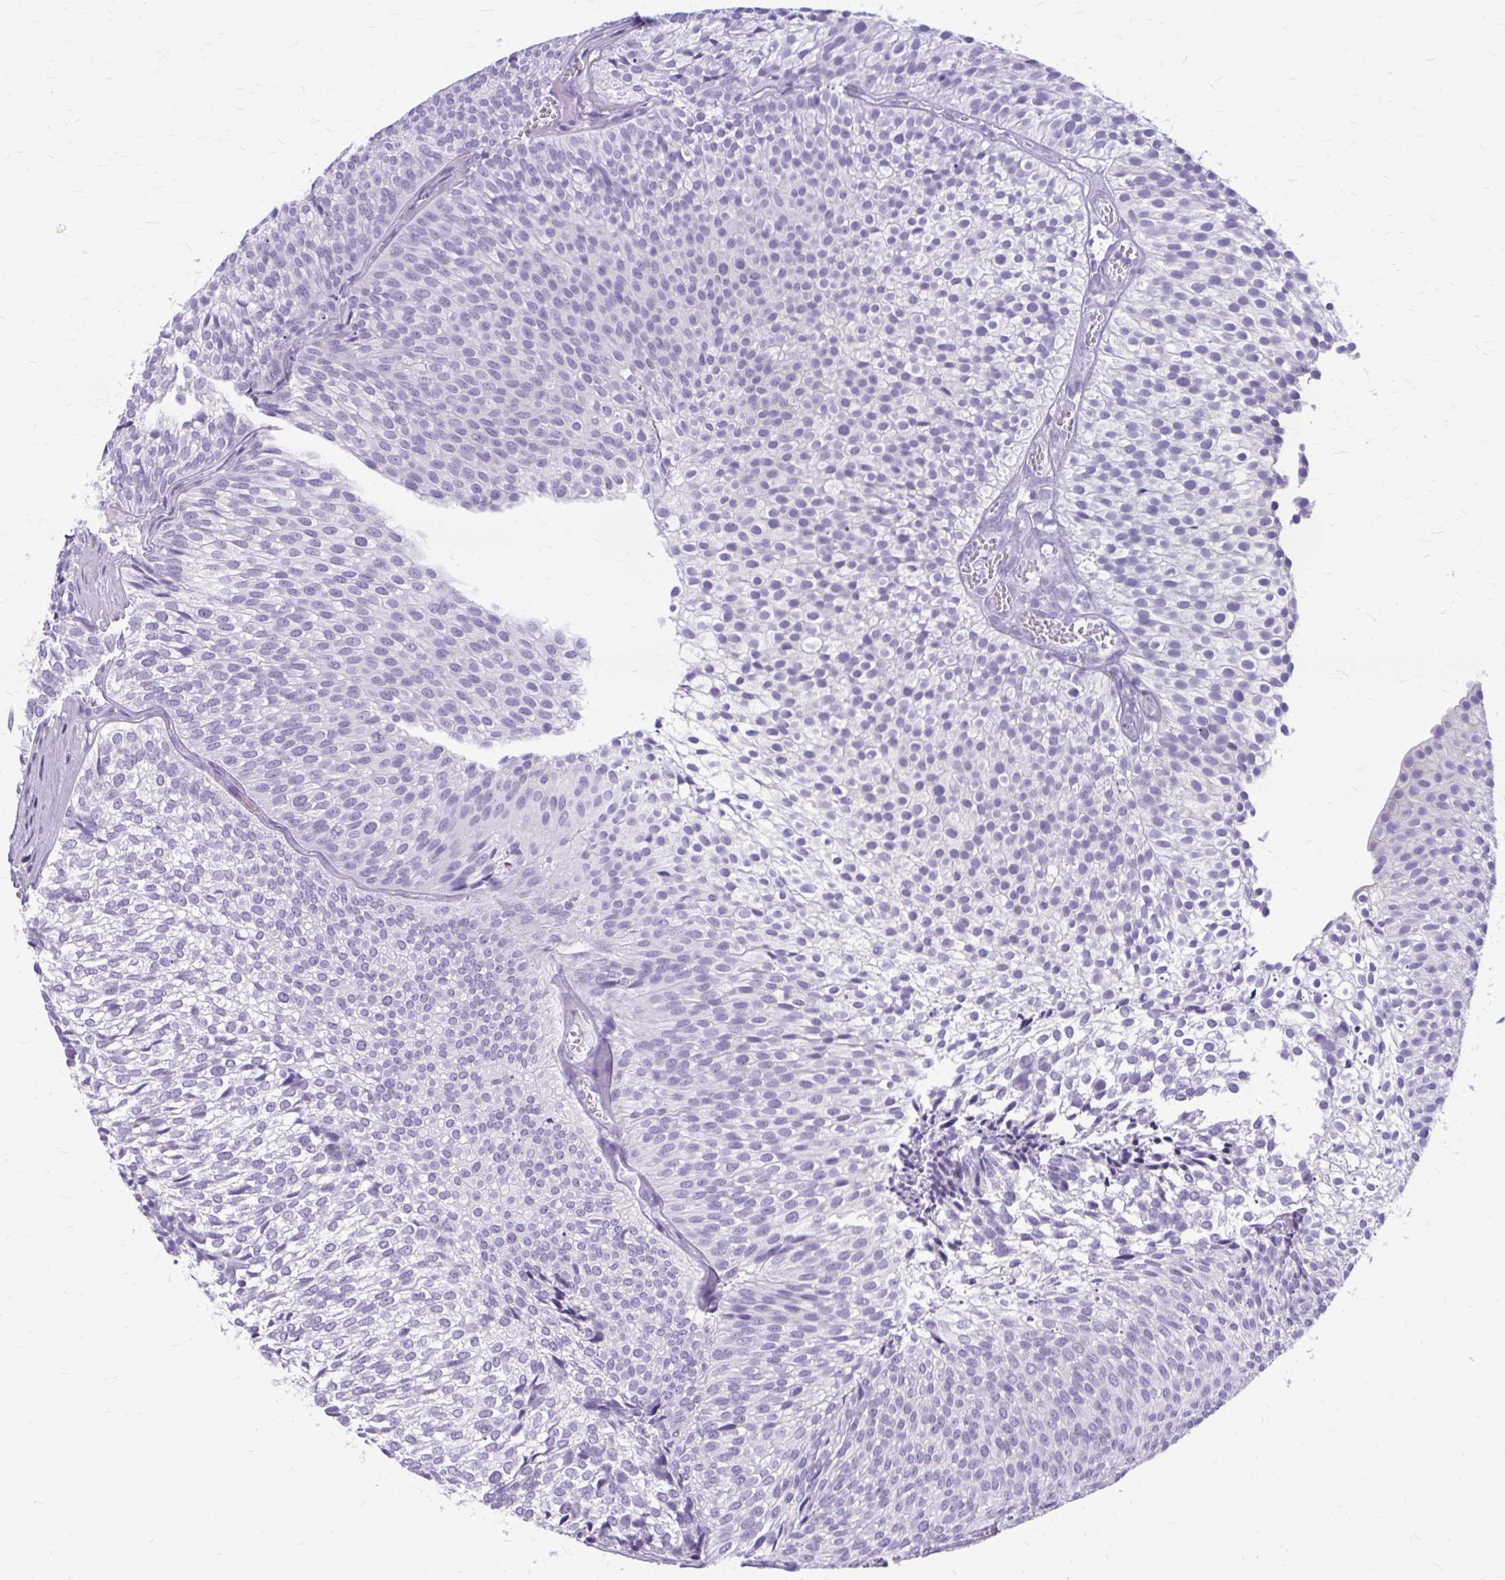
{"staining": {"intensity": "negative", "quantity": "none", "location": "none"}, "tissue": "urothelial cancer", "cell_type": "Tumor cells", "image_type": "cancer", "snomed": [{"axis": "morphology", "description": "Urothelial carcinoma, Low grade"}, {"axis": "topography", "description": "Urinary bladder"}], "caption": "Immunohistochemical staining of urothelial cancer demonstrates no significant staining in tumor cells. Nuclei are stained in blue.", "gene": "KLHDC7A", "patient": {"sex": "male", "age": 91}}